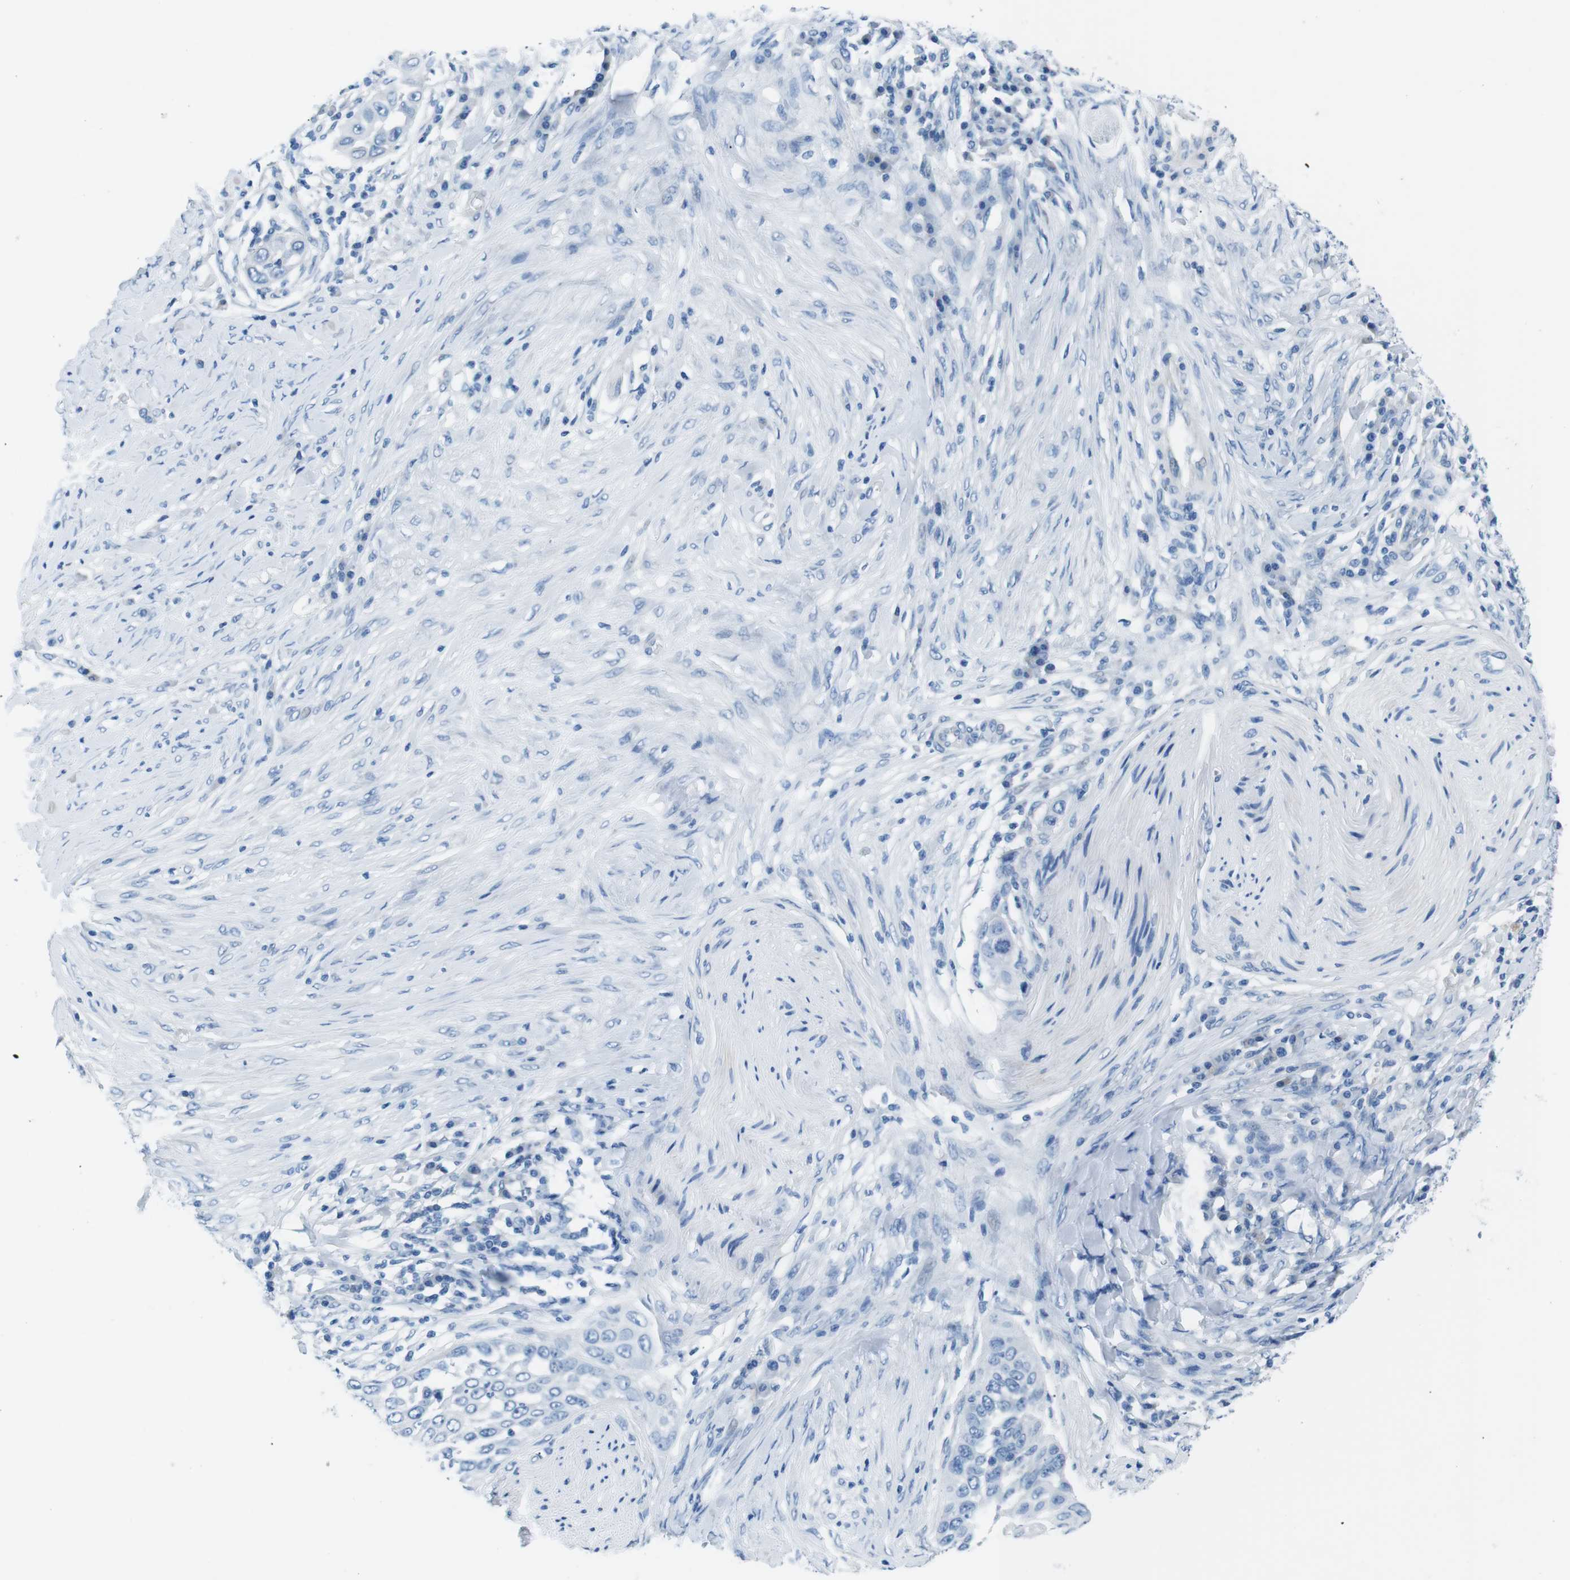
{"staining": {"intensity": "negative", "quantity": "none", "location": "none"}, "tissue": "skin cancer", "cell_type": "Tumor cells", "image_type": "cancer", "snomed": [{"axis": "morphology", "description": "Squamous cell carcinoma, NOS"}, {"axis": "topography", "description": "Skin"}], "caption": "IHC photomicrograph of squamous cell carcinoma (skin) stained for a protein (brown), which exhibits no staining in tumor cells.", "gene": "MUC2", "patient": {"sex": "female", "age": 44}}